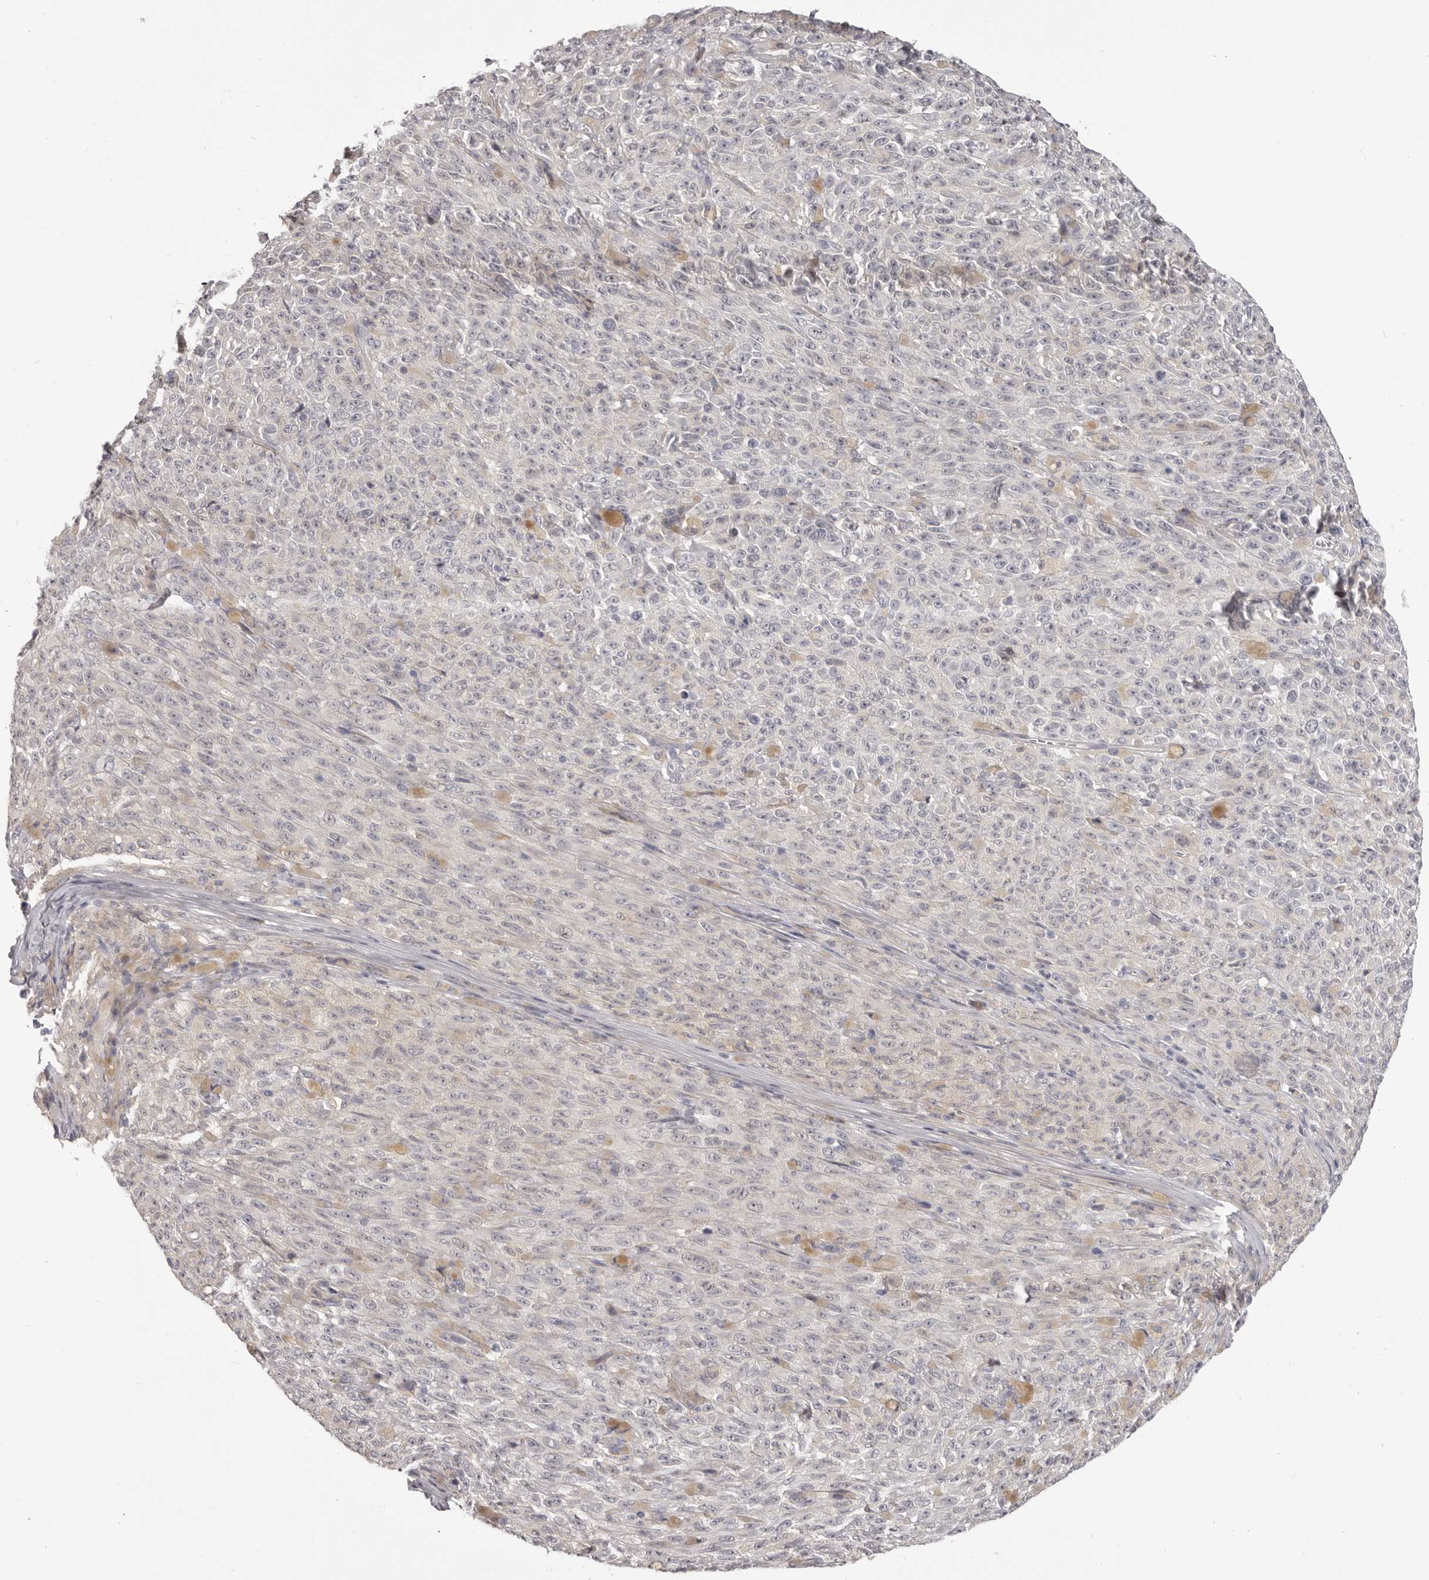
{"staining": {"intensity": "negative", "quantity": "none", "location": "none"}, "tissue": "melanoma", "cell_type": "Tumor cells", "image_type": "cancer", "snomed": [{"axis": "morphology", "description": "Malignant melanoma, NOS"}, {"axis": "topography", "description": "Skin"}], "caption": "Histopathology image shows no significant protein expression in tumor cells of malignant melanoma.", "gene": "OTUD3", "patient": {"sex": "female", "age": 82}}